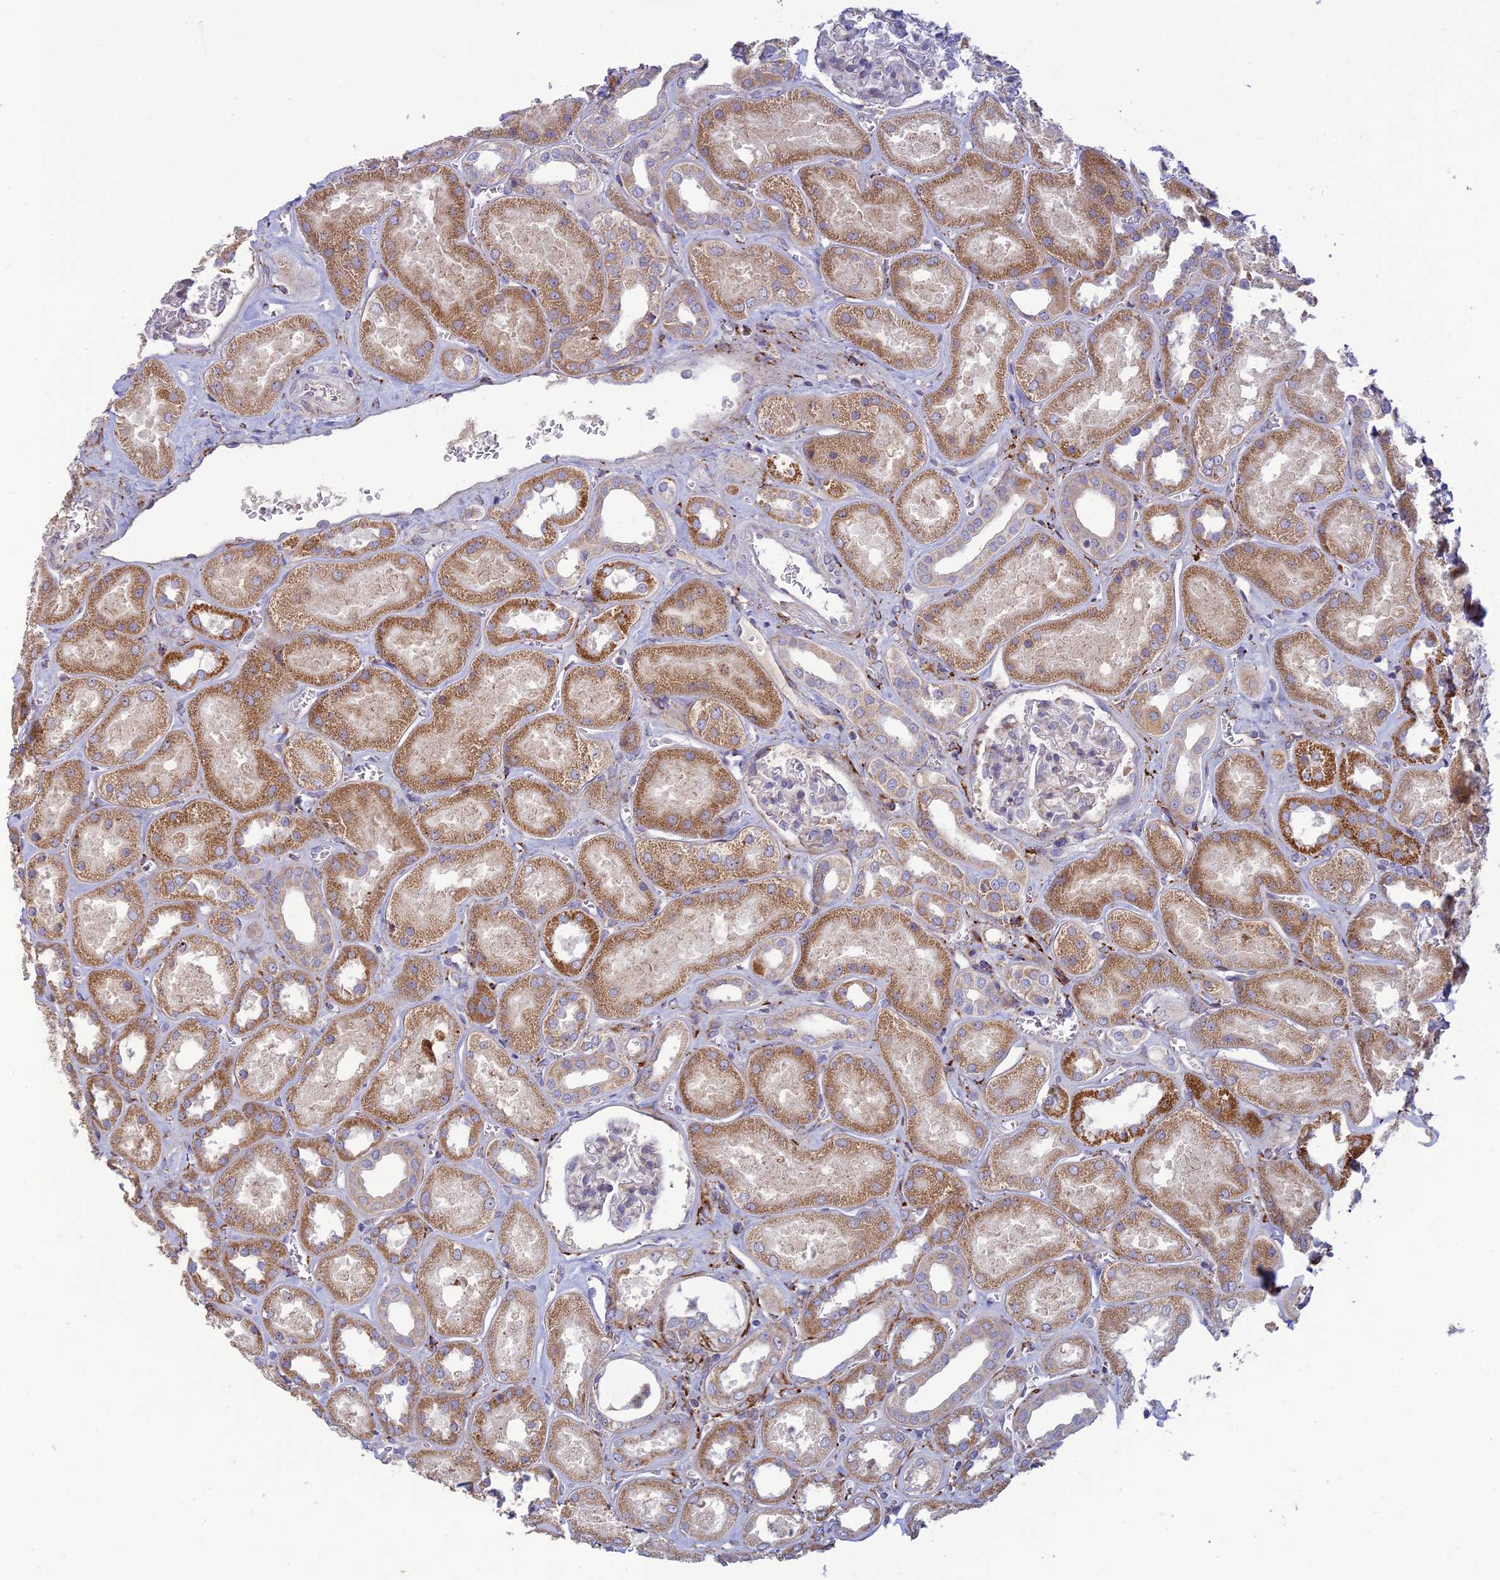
{"staining": {"intensity": "weak", "quantity": "<25%", "location": "cytoplasmic/membranous"}, "tissue": "kidney", "cell_type": "Cells in glomeruli", "image_type": "normal", "snomed": [{"axis": "morphology", "description": "Normal tissue, NOS"}, {"axis": "morphology", "description": "Adenocarcinoma, NOS"}, {"axis": "topography", "description": "Kidney"}], "caption": "Photomicrograph shows no protein staining in cells in glomeruli of normal kidney. (DAB immunohistochemistry (IHC) with hematoxylin counter stain).", "gene": "RCN3", "patient": {"sex": "female", "age": 68}}